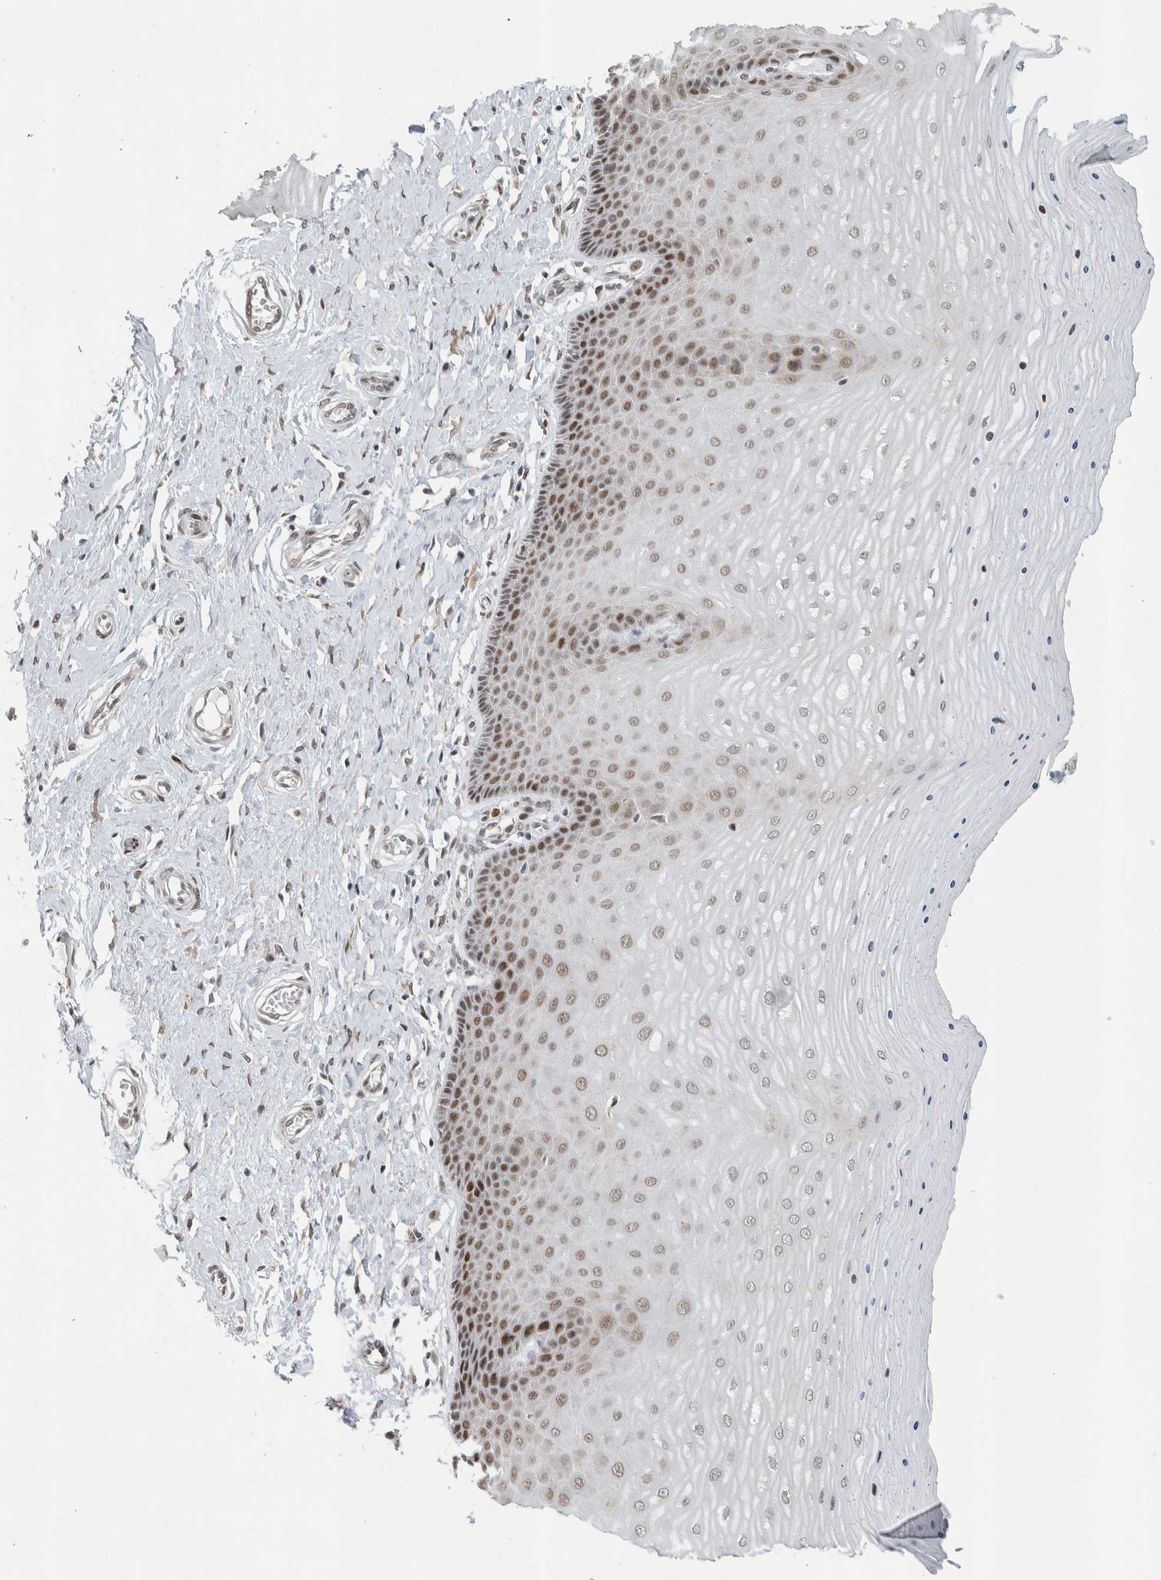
{"staining": {"intensity": "moderate", "quantity": ">75%", "location": "nuclear"}, "tissue": "cervix", "cell_type": "Glandular cells", "image_type": "normal", "snomed": [{"axis": "morphology", "description": "Normal tissue, NOS"}, {"axis": "topography", "description": "Cervix"}], "caption": "About >75% of glandular cells in benign human cervix show moderate nuclear protein positivity as visualized by brown immunohistochemical staining.", "gene": "HNRNPR", "patient": {"sex": "female", "age": 55}}